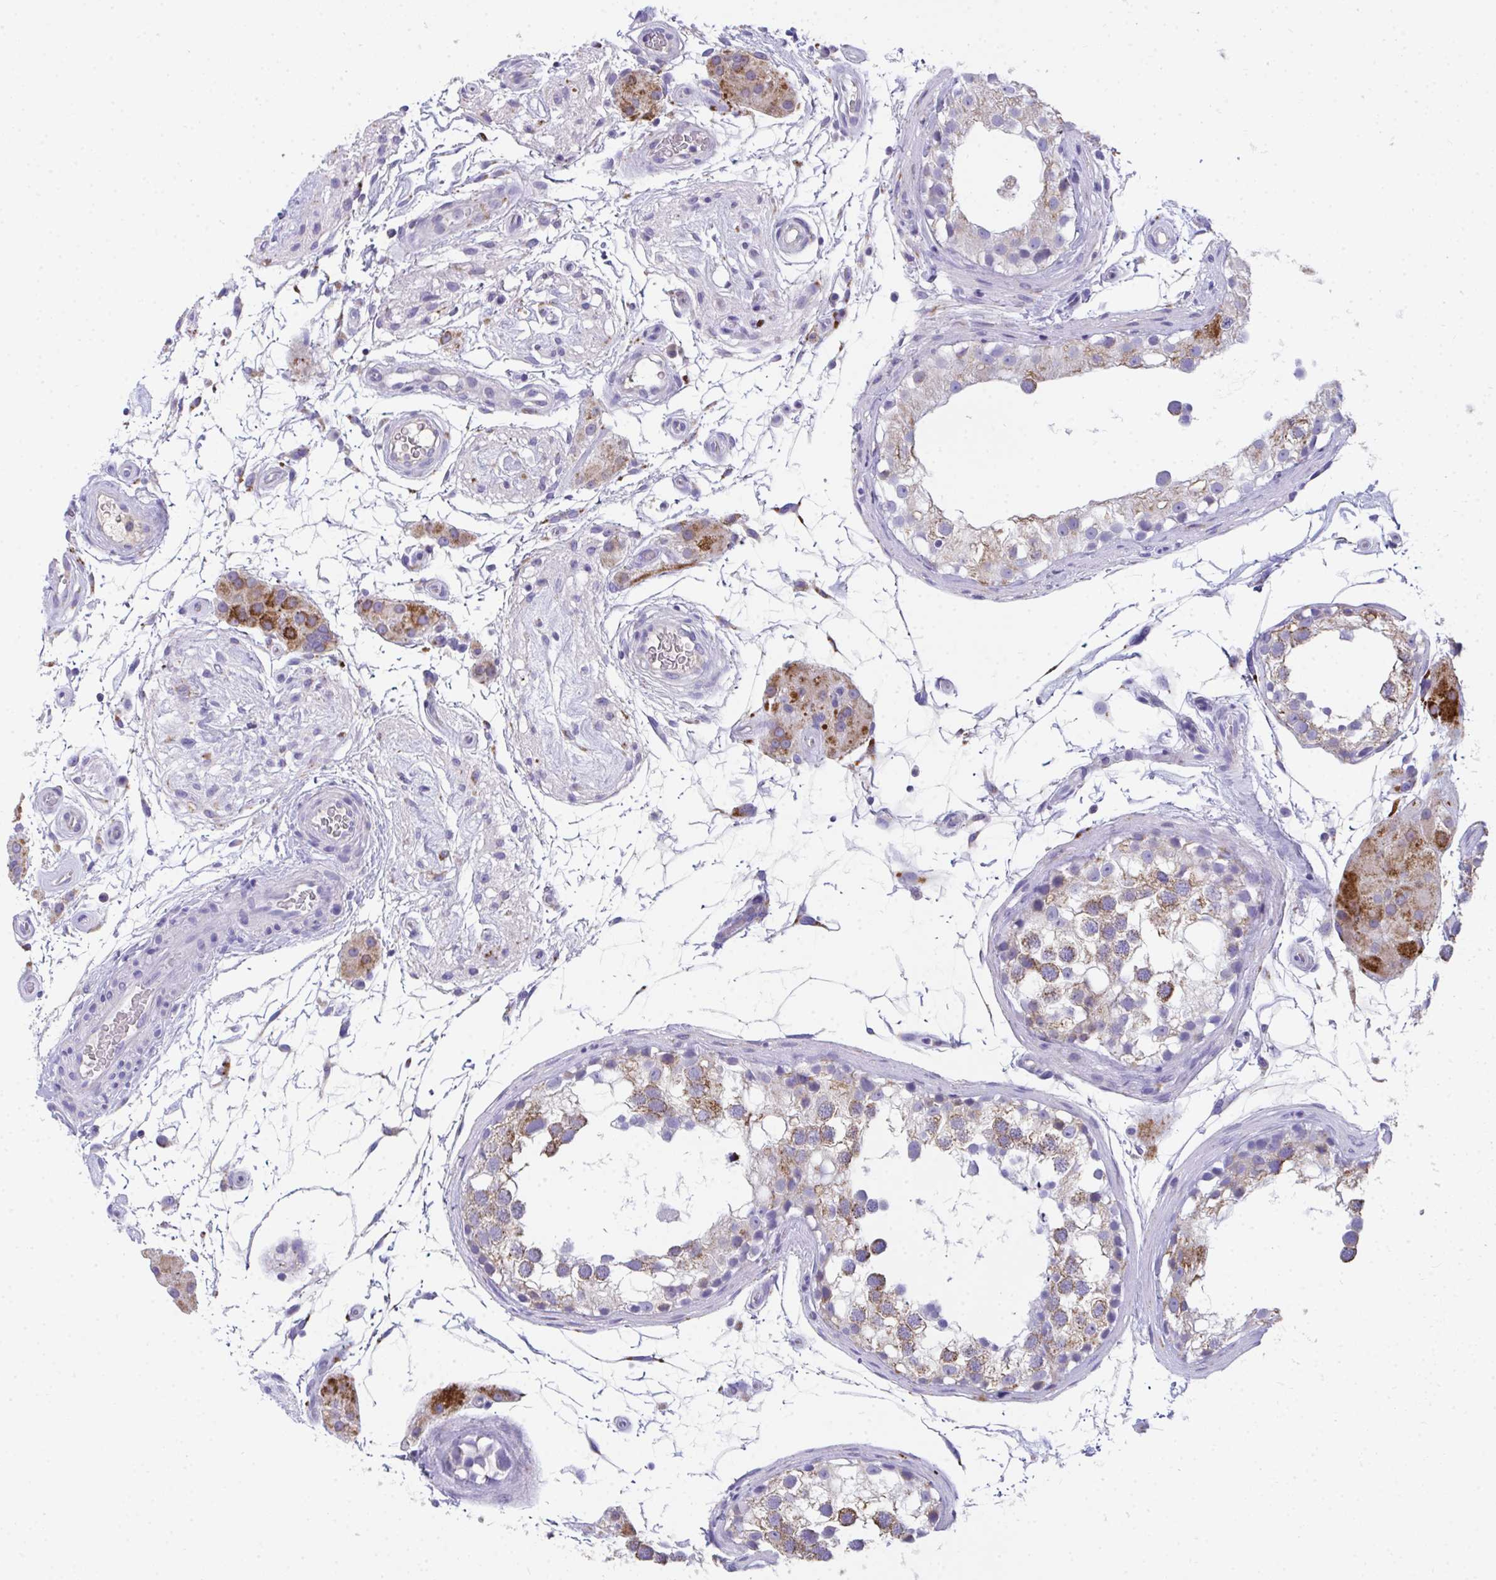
{"staining": {"intensity": "moderate", "quantity": "25%-75%", "location": "cytoplasmic/membranous"}, "tissue": "testis", "cell_type": "Cells in seminiferous ducts", "image_type": "normal", "snomed": [{"axis": "morphology", "description": "Normal tissue, NOS"}, {"axis": "morphology", "description": "Seminoma, NOS"}, {"axis": "topography", "description": "Testis"}], "caption": "Protein positivity by immunohistochemistry shows moderate cytoplasmic/membranous positivity in approximately 25%-75% of cells in seminiferous ducts in benign testis. (Stains: DAB (3,3'-diaminobenzidine) in brown, nuclei in blue, Microscopy: brightfield microscopy at high magnification).", "gene": "COA5", "patient": {"sex": "male", "age": 65}}